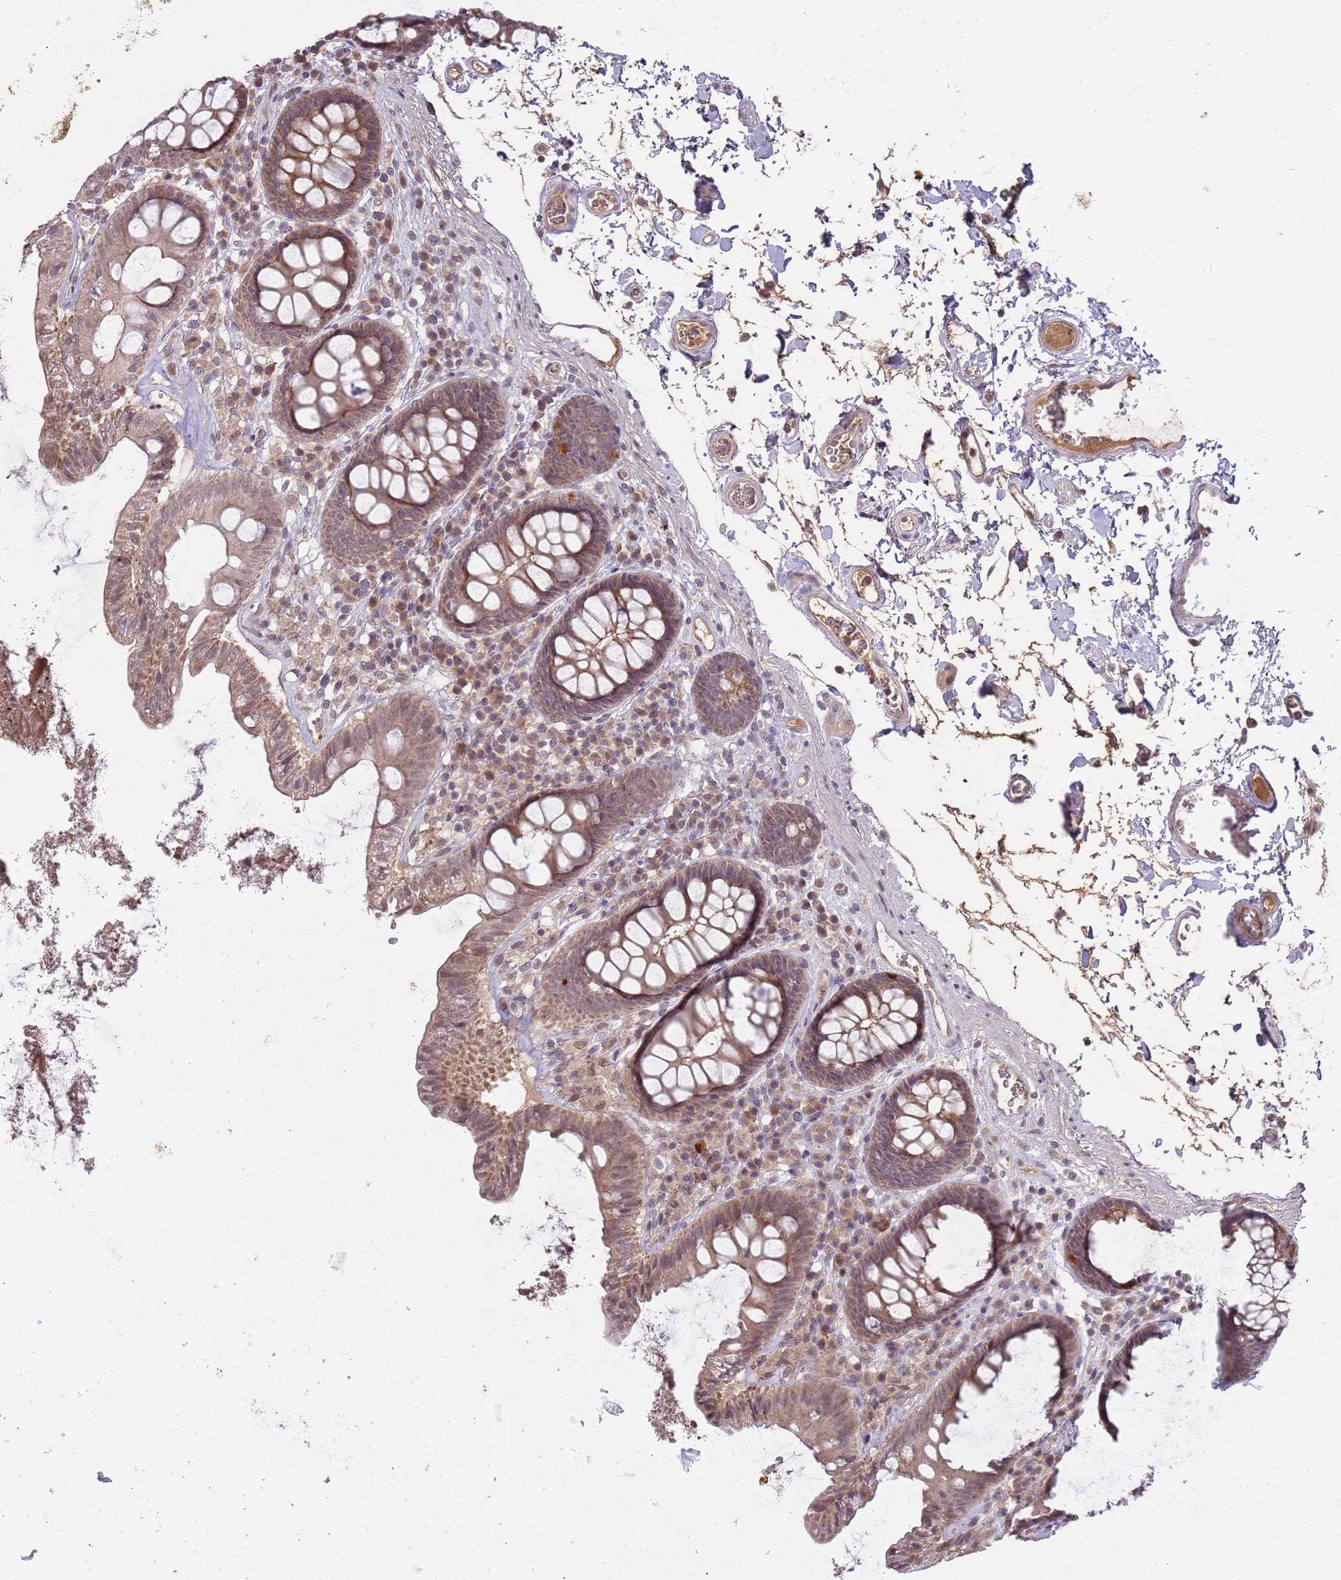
{"staining": {"intensity": "moderate", "quantity": ">75%", "location": "cytoplasmic/membranous"}, "tissue": "colon", "cell_type": "Endothelial cells", "image_type": "normal", "snomed": [{"axis": "morphology", "description": "Normal tissue, NOS"}, {"axis": "topography", "description": "Colon"}], "caption": "Moderate cytoplasmic/membranous expression for a protein is seen in about >75% of endothelial cells of benign colon using immunohistochemistry (IHC).", "gene": "NBPF4", "patient": {"sex": "male", "age": 84}}